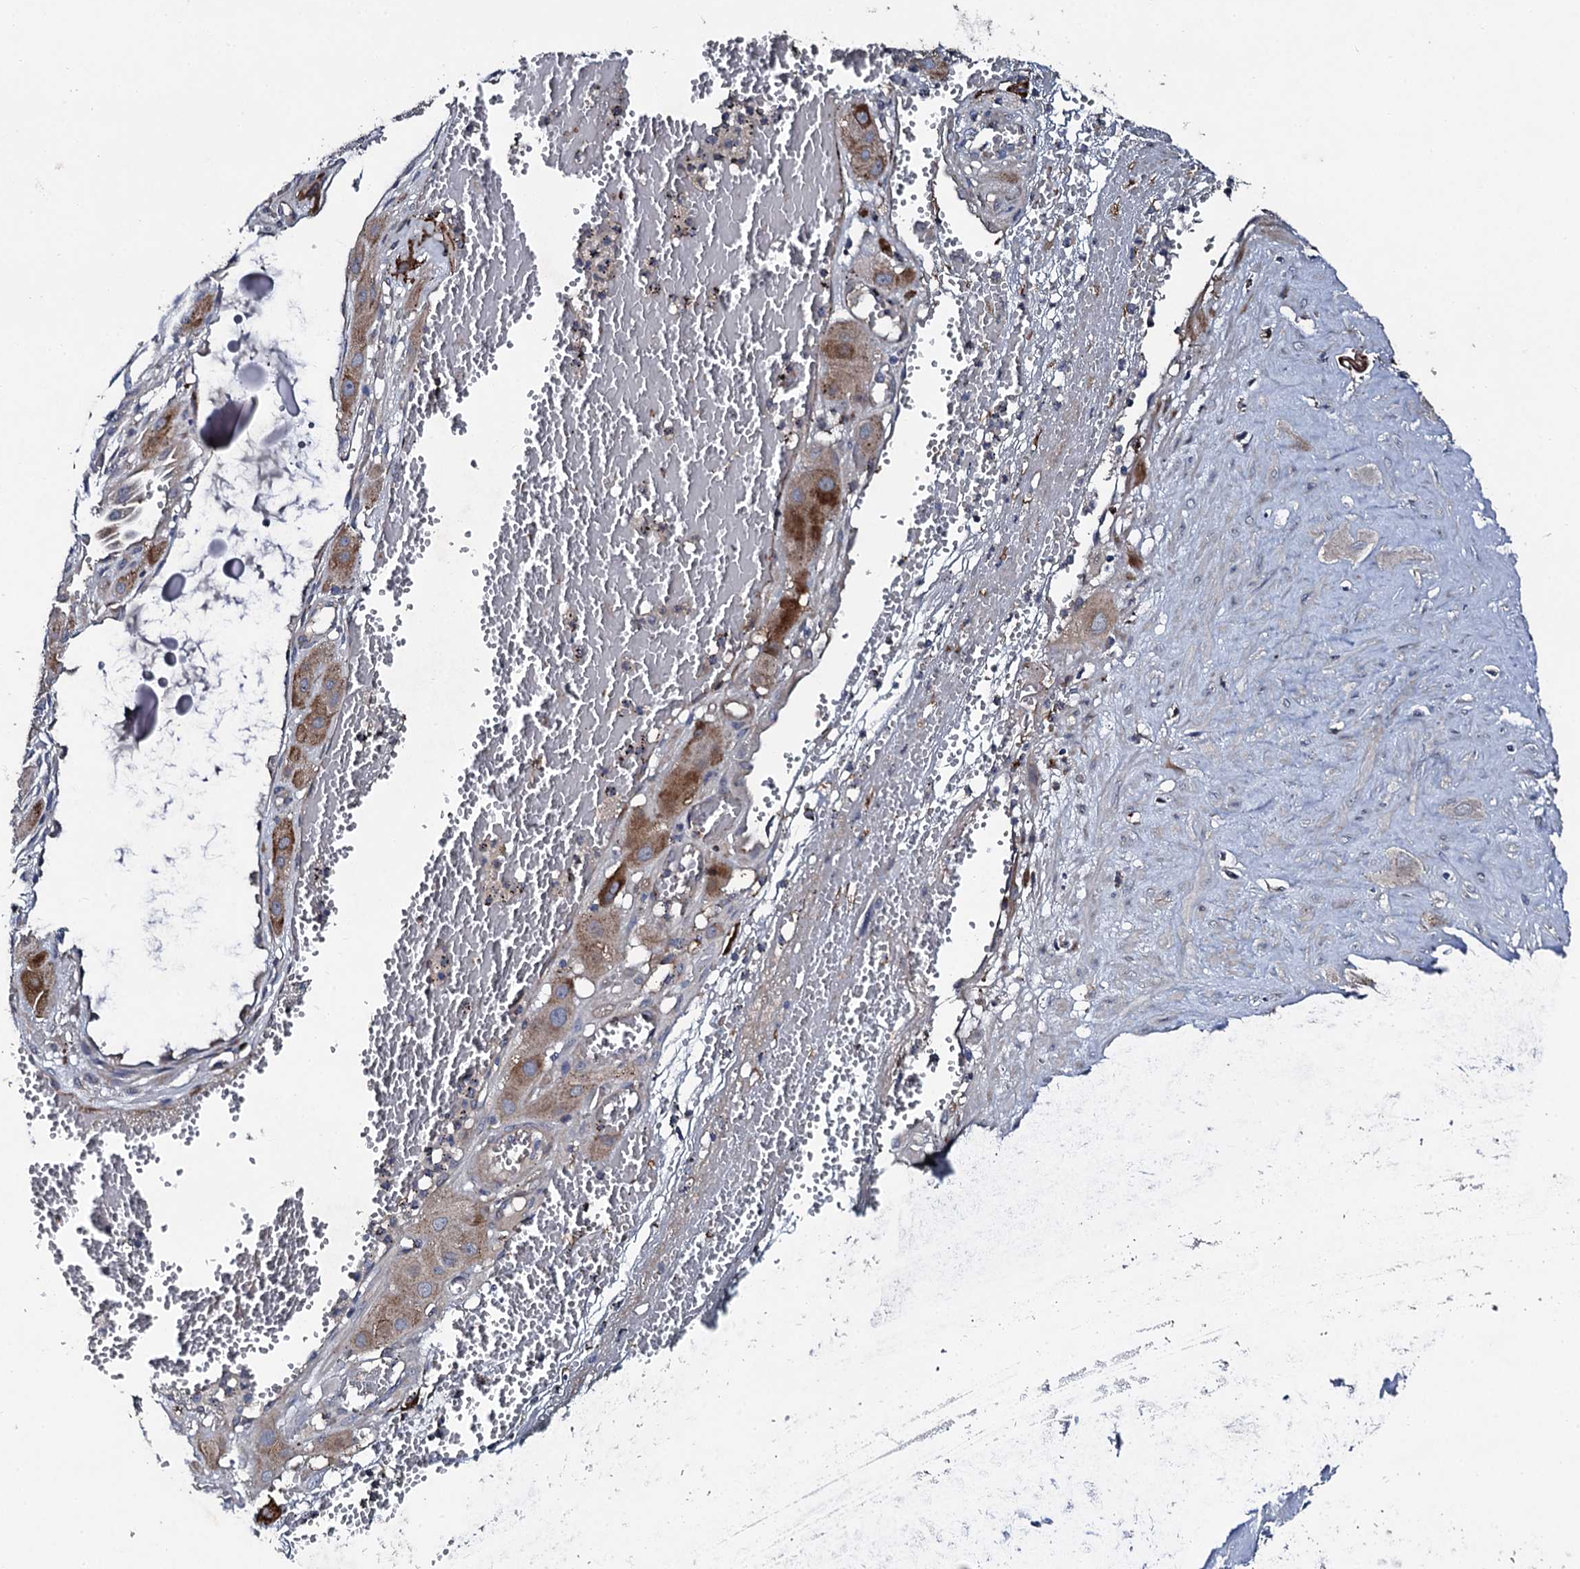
{"staining": {"intensity": "moderate", "quantity": "25%-75%", "location": "cytoplasmic/membranous"}, "tissue": "cervical cancer", "cell_type": "Tumor cells", "image_type": "cancer", "snomed": [{"axis": "morphology", "description": "Squamous cell carcinoma, NOS"}, {"axis": "topography", "description": "Cervix"}], "caption": "Cervical cancer (squamous cell carcinoma) was stained to show a protein in brown. There is medium levels of moderate cytoplasmic/membranous expression in approximately 25%-75% of tumor cells.", "gene": "LRRC28", "patient": {"sex": "female", "age": 34}}